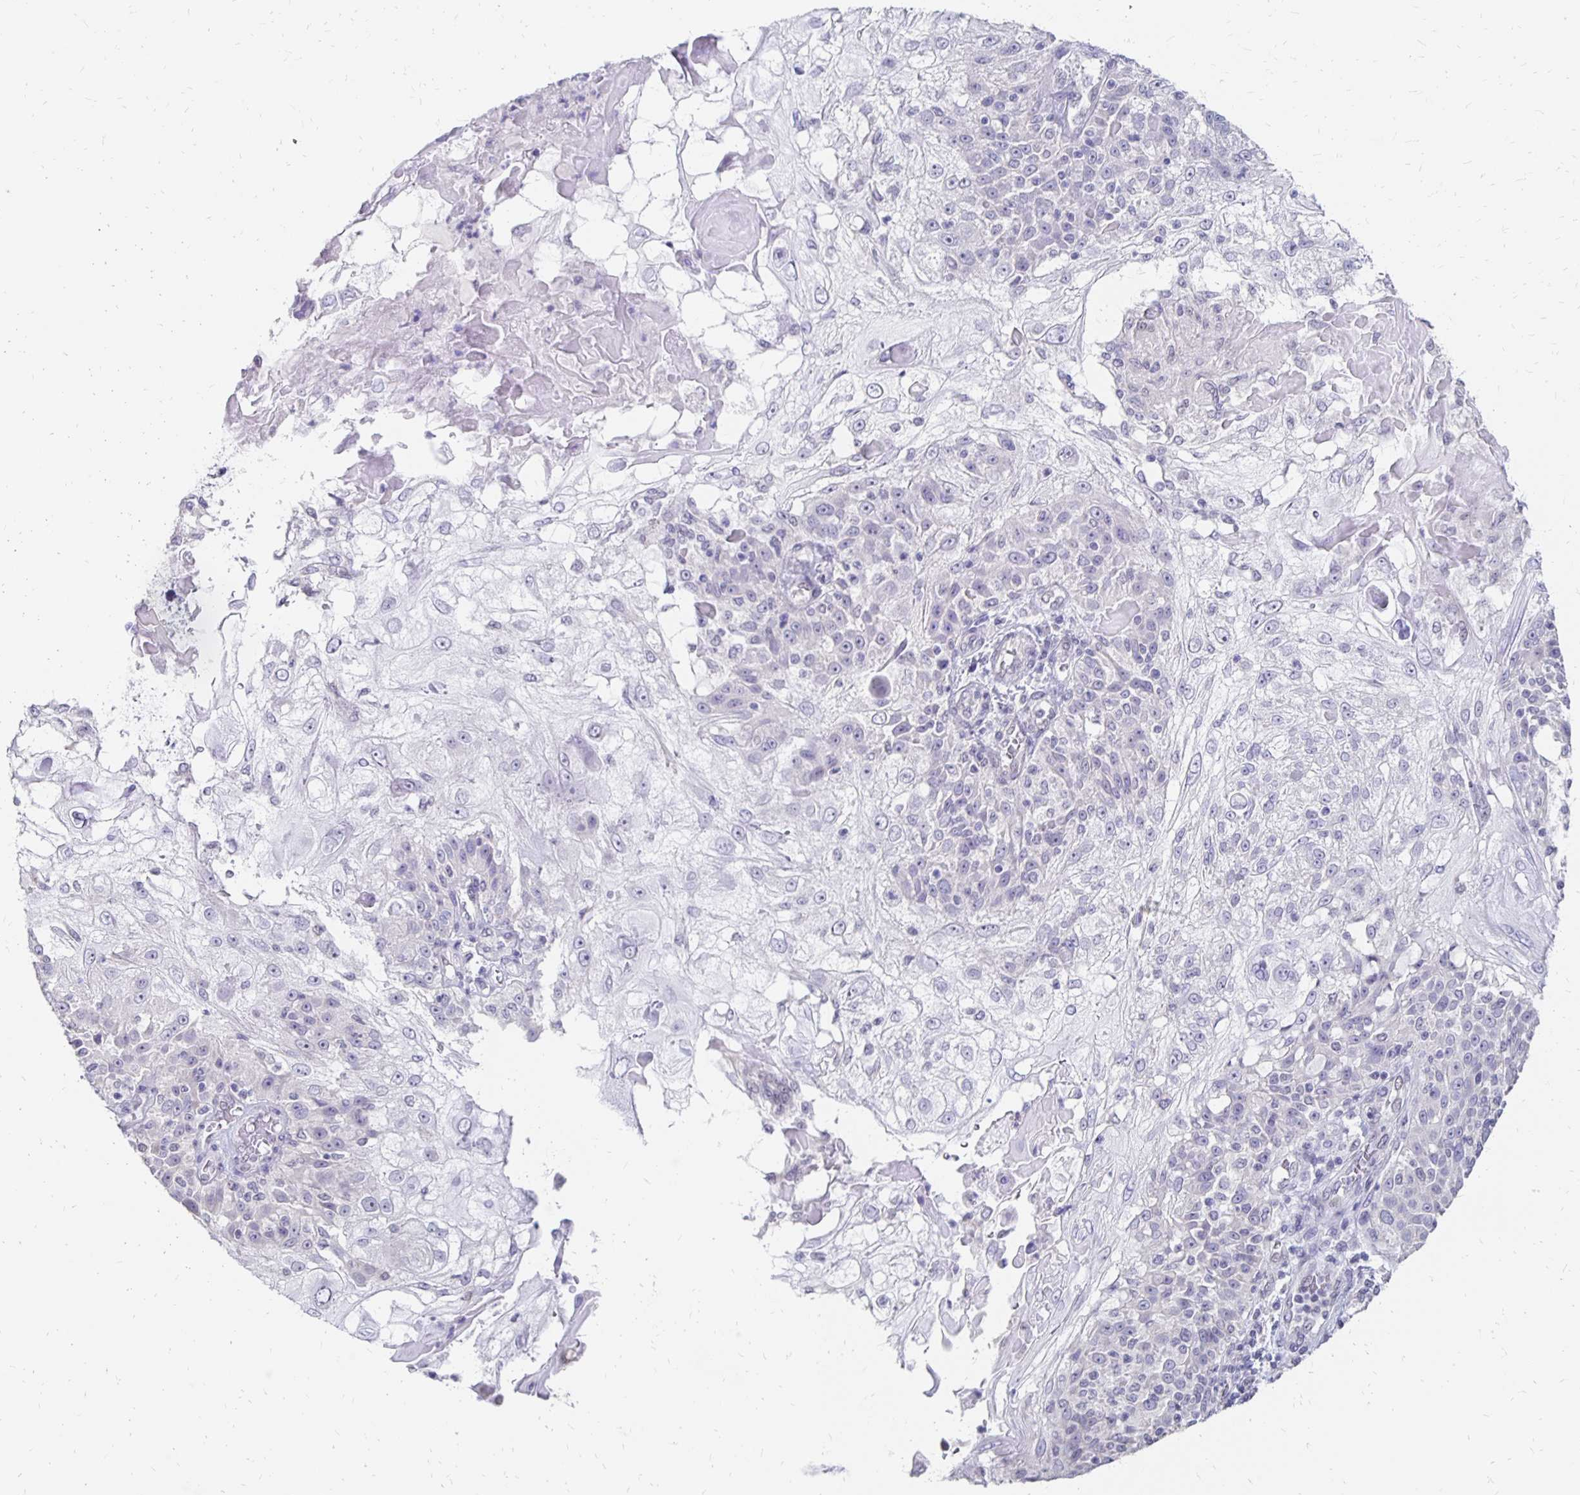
{"staining": {"intensity": "negative", "quantity": "none", "location": "none"}, "tissue": "skin cancer", "cell_type": "Tumor cells", "image_type": "cancer", "snomed": [{"axis": "morphology", "description": "Normal tissue, NOS"}, {"axis": "morphology", "description": "Squamous cell carcinoma, NOS"}, {"axis": "topography", "description": "Skin"}], "caption": "The image shows no significant staining in tumor cells of skin cancer. The staining was performed using DAB (3,3'-diaminobenzidine) to visualize the protein expression in brown, while the nuclei were stained in blue with hematoxylin (Magnification: 20x).", "gene": "ATOSB", "patient": {"sex": "female", "age": 83}}